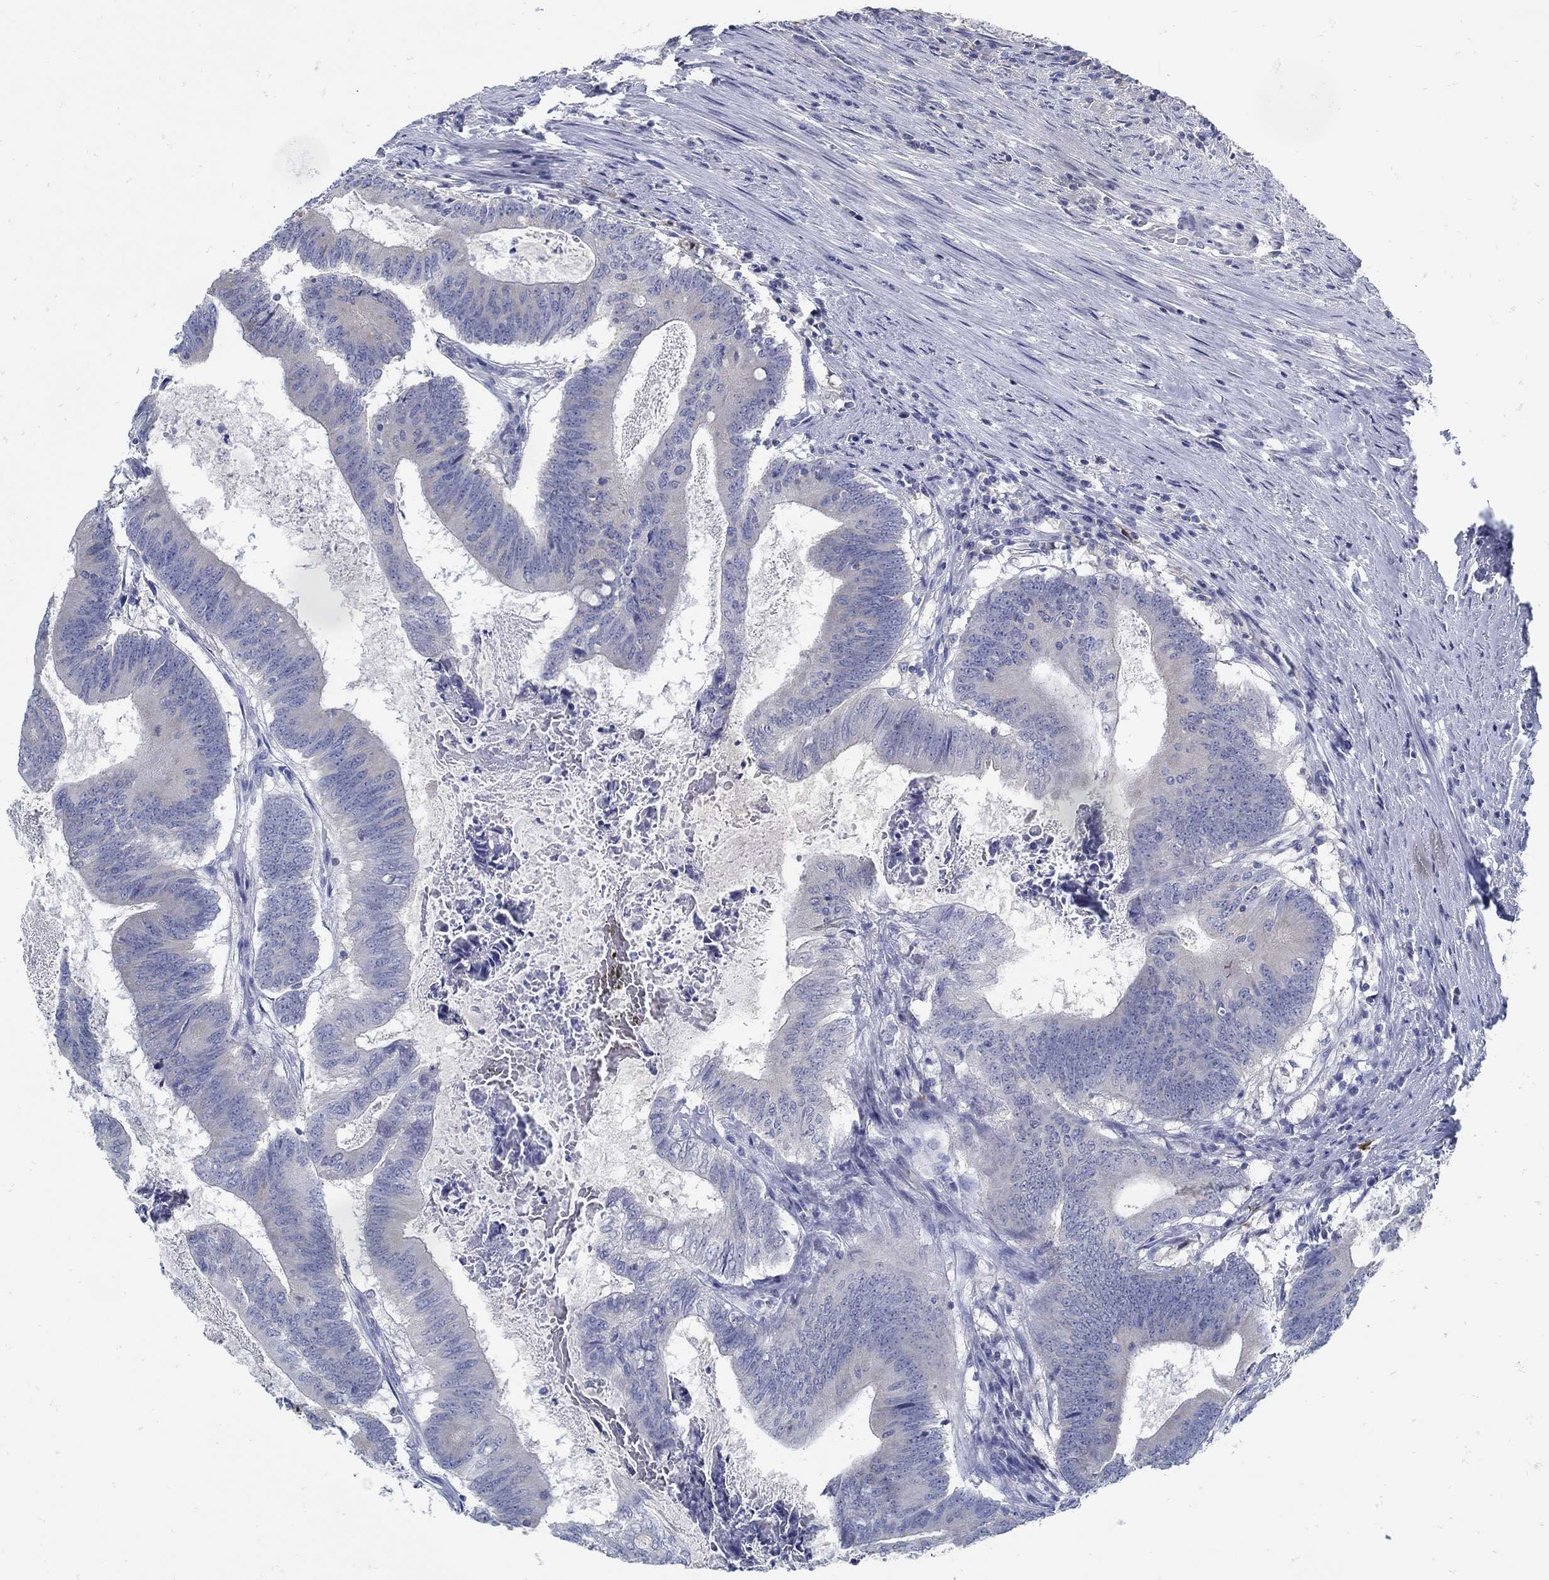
{"staining": {"intensity": "negative", "quantity": "none", "location": "none"}, "tissue": "colorectal cancer", "cell_type": "Tumor cells", "image_type": "cancer", "snomed": [{"axis": "morphology", "description": "Adenocarcinoma, NOS"}, {"axis": "topography", "description": "Colon"}], "caption": "There is no significant staining in tumor cells of colorectal cancer (adenocarcinoma). (Stains: DAB IHC with hematoxylin counter stain, Microscopy: brightfield microscopy at high magnification).", "gene": "ZFAND4", "patient": {"sex": "female", "age": 70}}